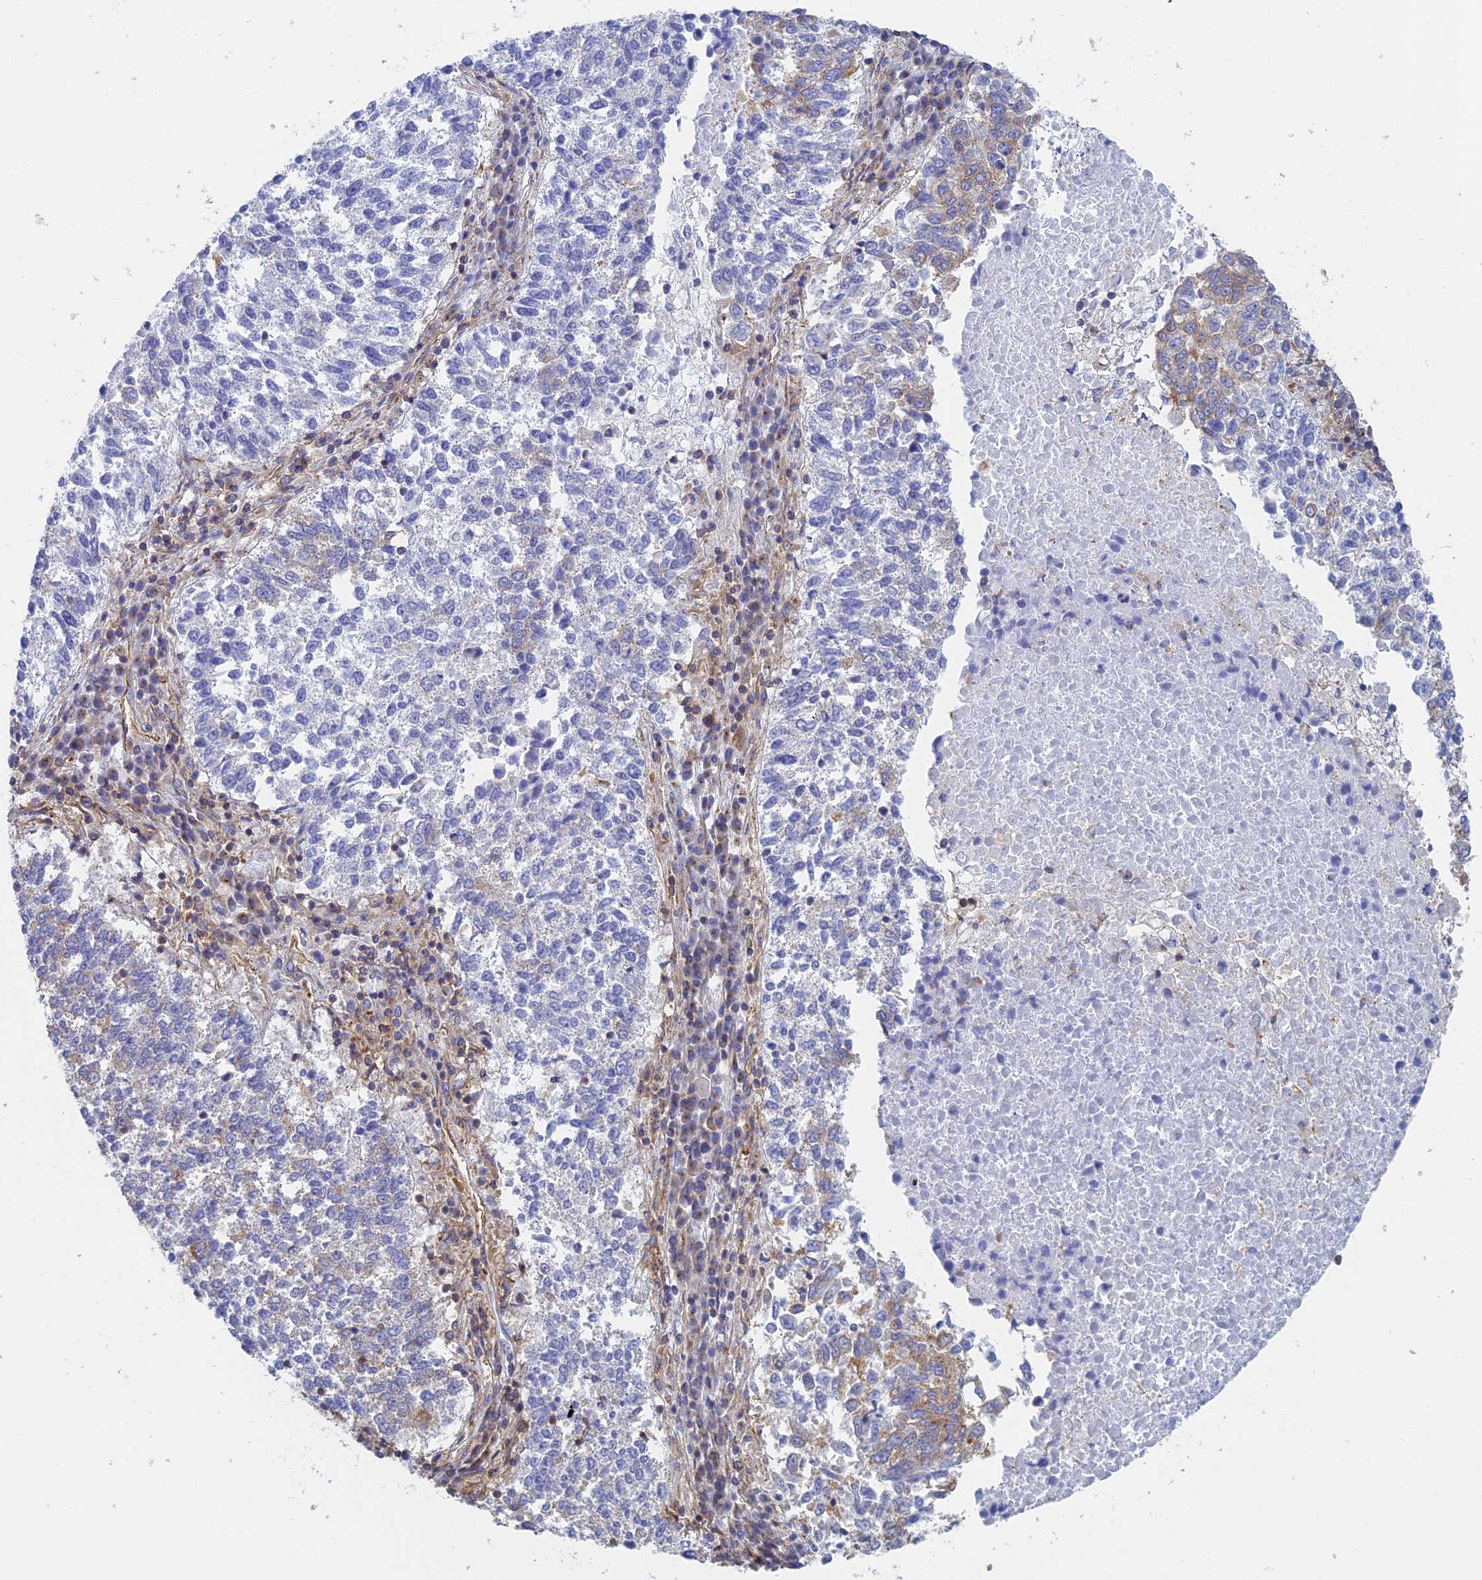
{"staining": {"intensity": "moderate", "quantity": "<25%", "location": "cytoplasmic/membranous"}, "tissue": "lung cancer", "cell_type": "Tumor cells", "image_type": "cancer", "snomed": [{"axis": "morphology", "description": "Squamous cell carcinoma, NOS"}, {"axis": "topography", "description": "Lung"}], "caption": "Immunohistochemical staining of squamous cell carcinoma (lung) demonstrates moderate cytoplasmic/membranous protein expression in approximately <25% of tumor cells.", "gene": "DCTN2", "patient": {"sex": "male", "age": 73}}